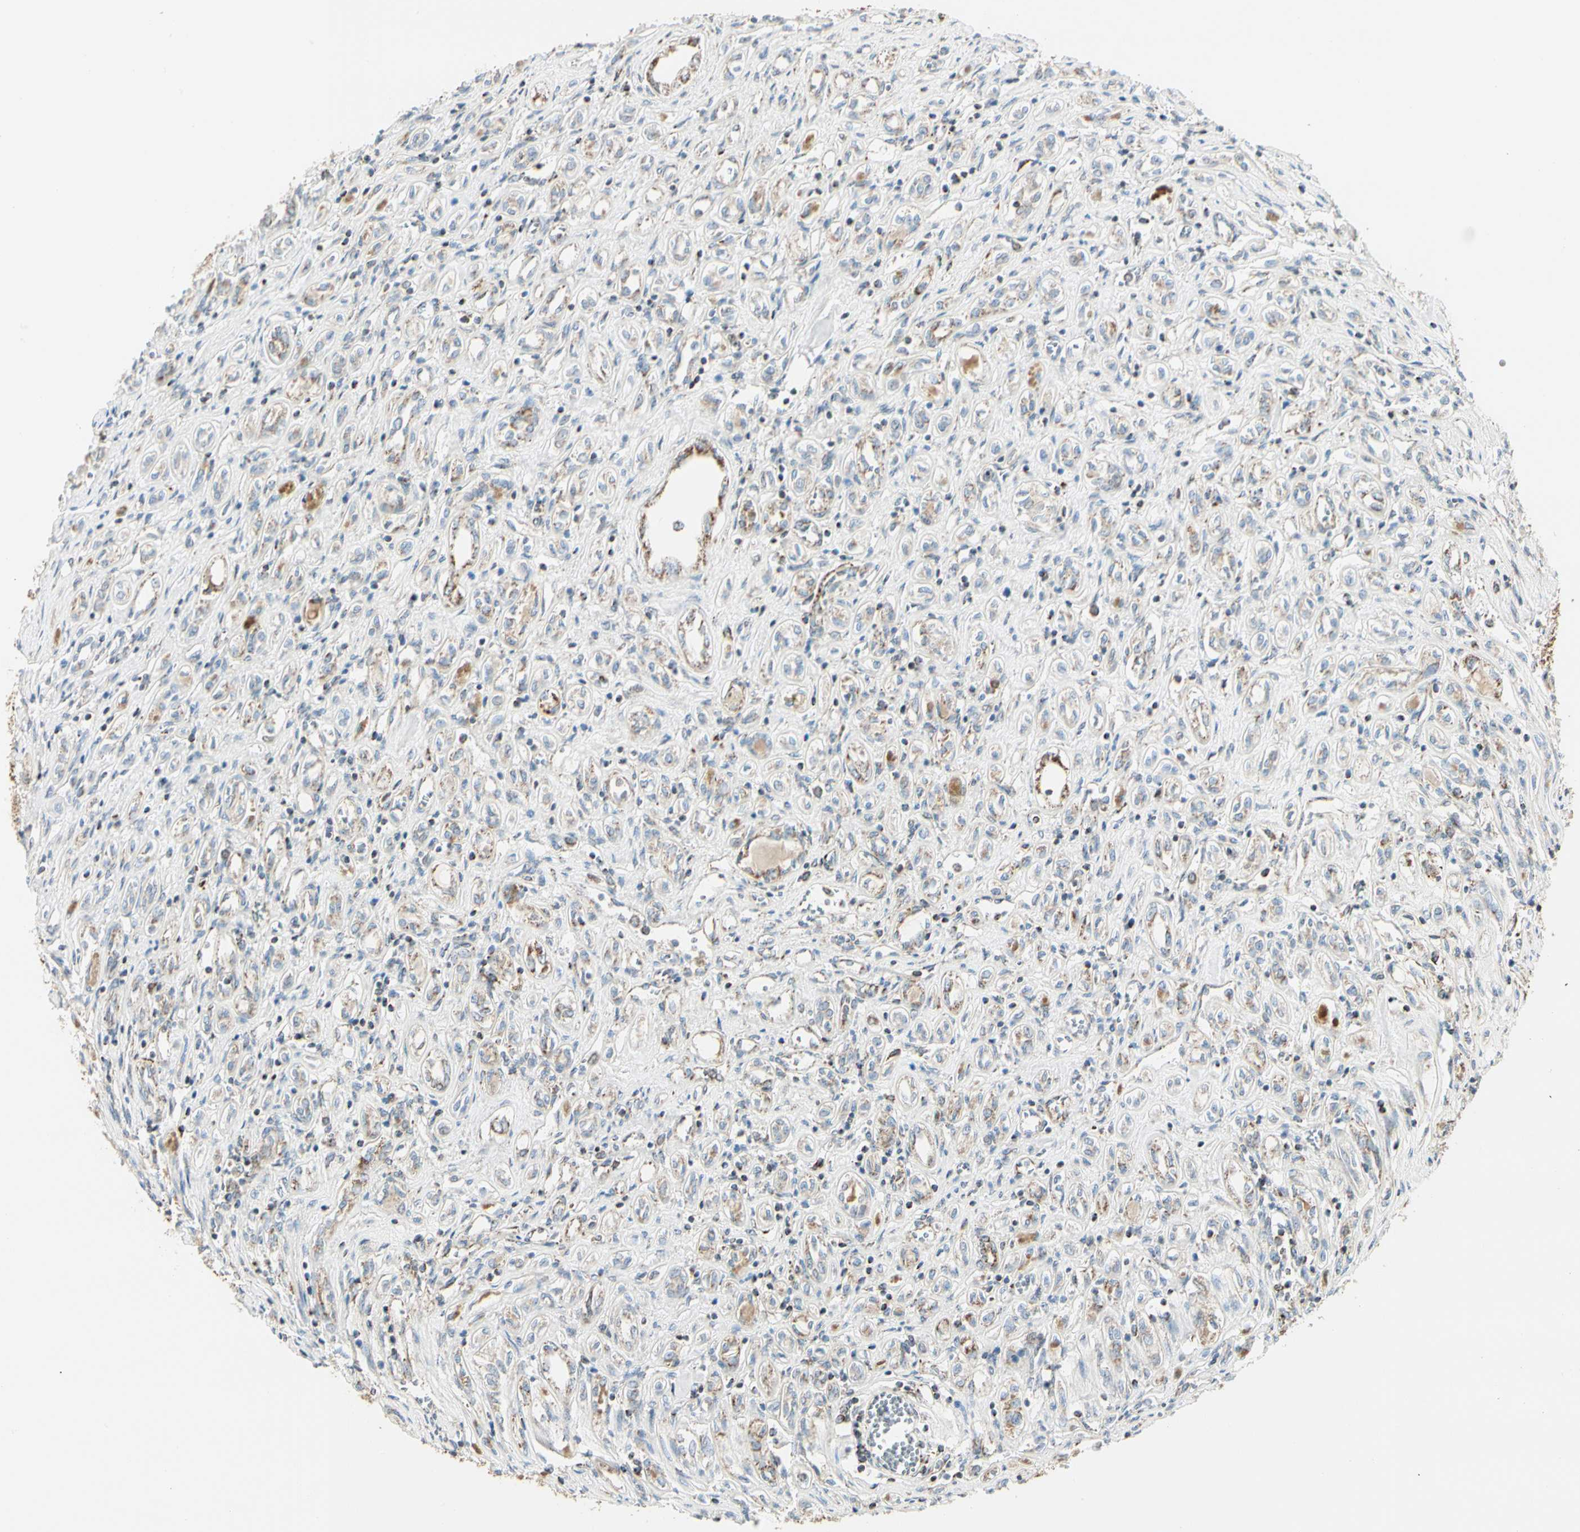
{"staining": {"intensity": "moderate", "quantity": "25%-75%", "location": "cytoplasmic/membranous"}, "tissue": "renal cancer", "cell_type": "Tumor cells", "image_type": "cancer", "snomed": [{"axis": "morphology", "description": "Adenocarcinoma, NOS"}, {"axis": "topography", "description": "Kidney"}], "caption": "This histopathology image demonstrates IHC staining of human renal cancer, with medium moderate cytoplasmic/membranous positivity in approximately 25%-75% of tumor cells.", "gene": "ANKS6", "patient": {"sex": "female", "age": 70}}